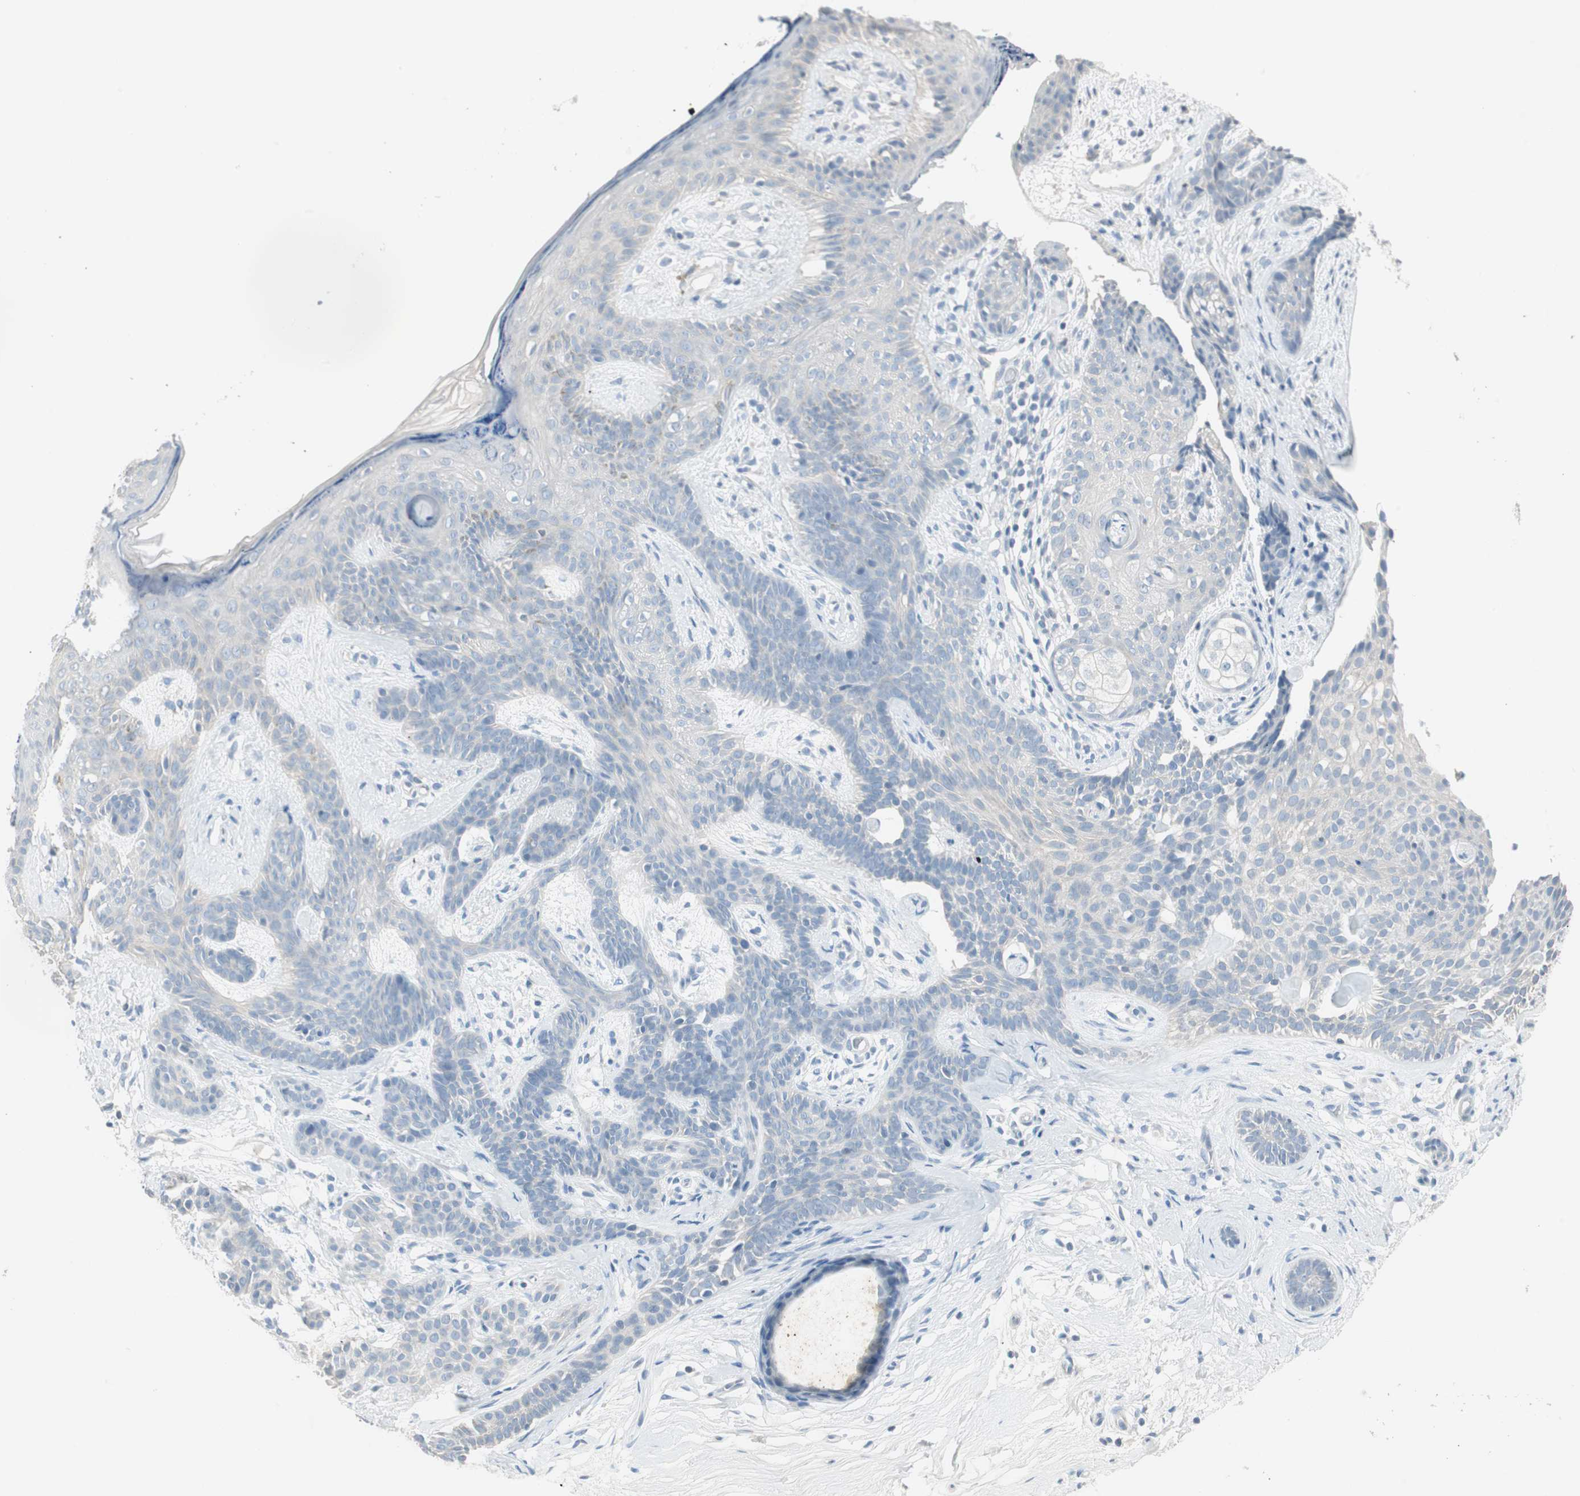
{"staining": {"intensity": "negative", "quantity": "none", "location": "none"}, "tissue": "skin cancer", "cell_type": "Tumor cells", "image_type": "cancer", "snomed": [{"axis": "morphology", "description": "Developmental malformation"}, {"axis": "morphology", "description": "Basal cell carcinoma"}, {"axis": "topography", "description": "Skin"}], "caption": "IHC micrograph of neoplastic tissue: human basal cell carcinoma (skin) stained with DAB demonstrates no significant protein expression in tumor cells.", "gene": "ITLN2", "patient": {"sex": "female", "age": 62}}